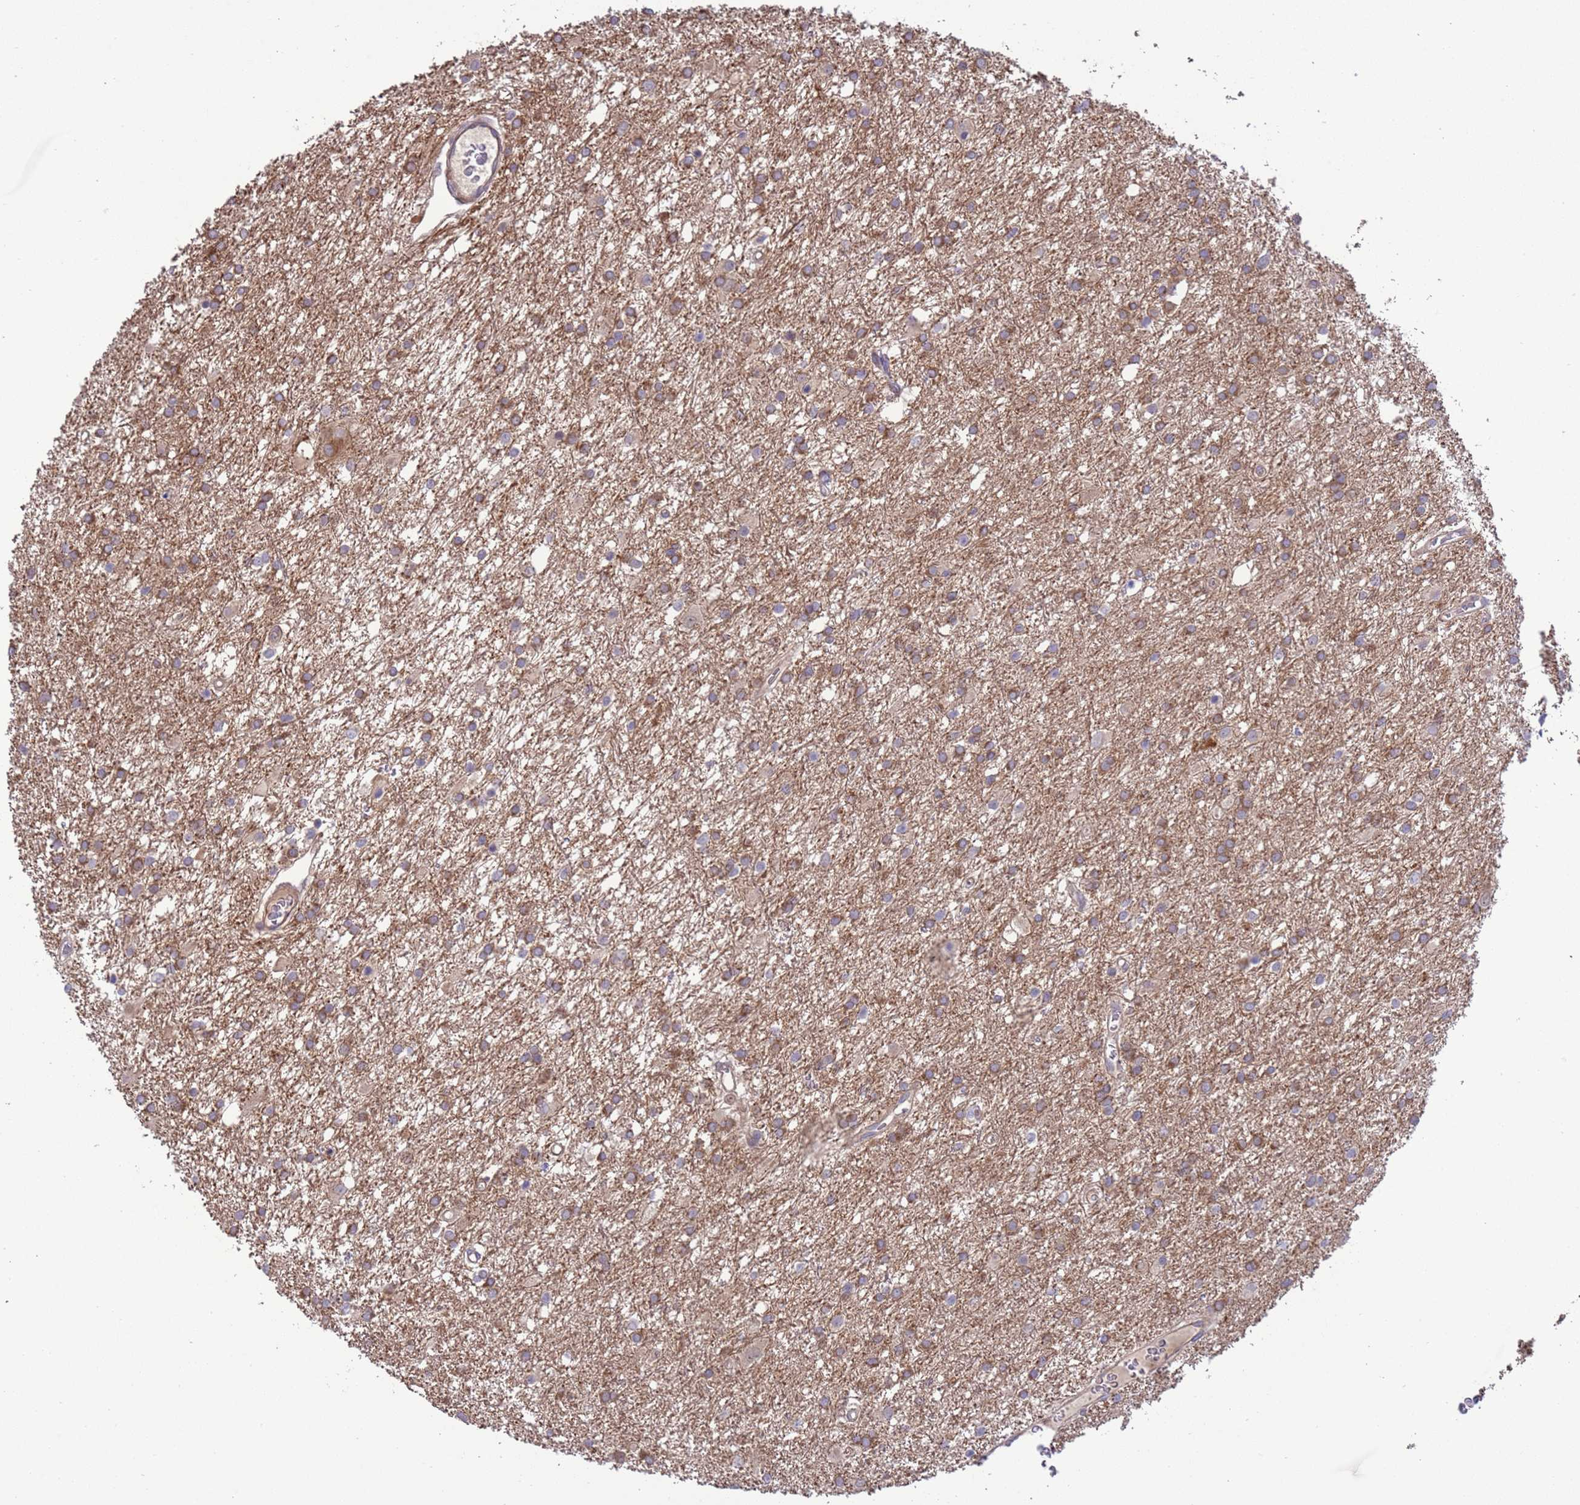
{"staining": {"intensity": "moderate", "quantity": ">75%", "location": "cytoplasmic/membranous"}, "tissue": "glioma", "cell_type": "Tumor cells", "image_type": "cancer", "snomed": [{"axis": "morphology", "description": "Glioma, malignant, High grade"}, {"axis": "topography", "description": "Brain"}], "caption": "Immunohistochemistry image of neoplastic tissue: human malignant glioma (high-grade) stained using immunohistochemistry (IHC) shows medium levels of moderate protein expression localized specifically in the cytoplasmic/membranous of tumor cells, appearing as a cytoplasmic/membranous brown color.", "gene": "GJA10", "patient": {"sex": "female", "age": 50}}